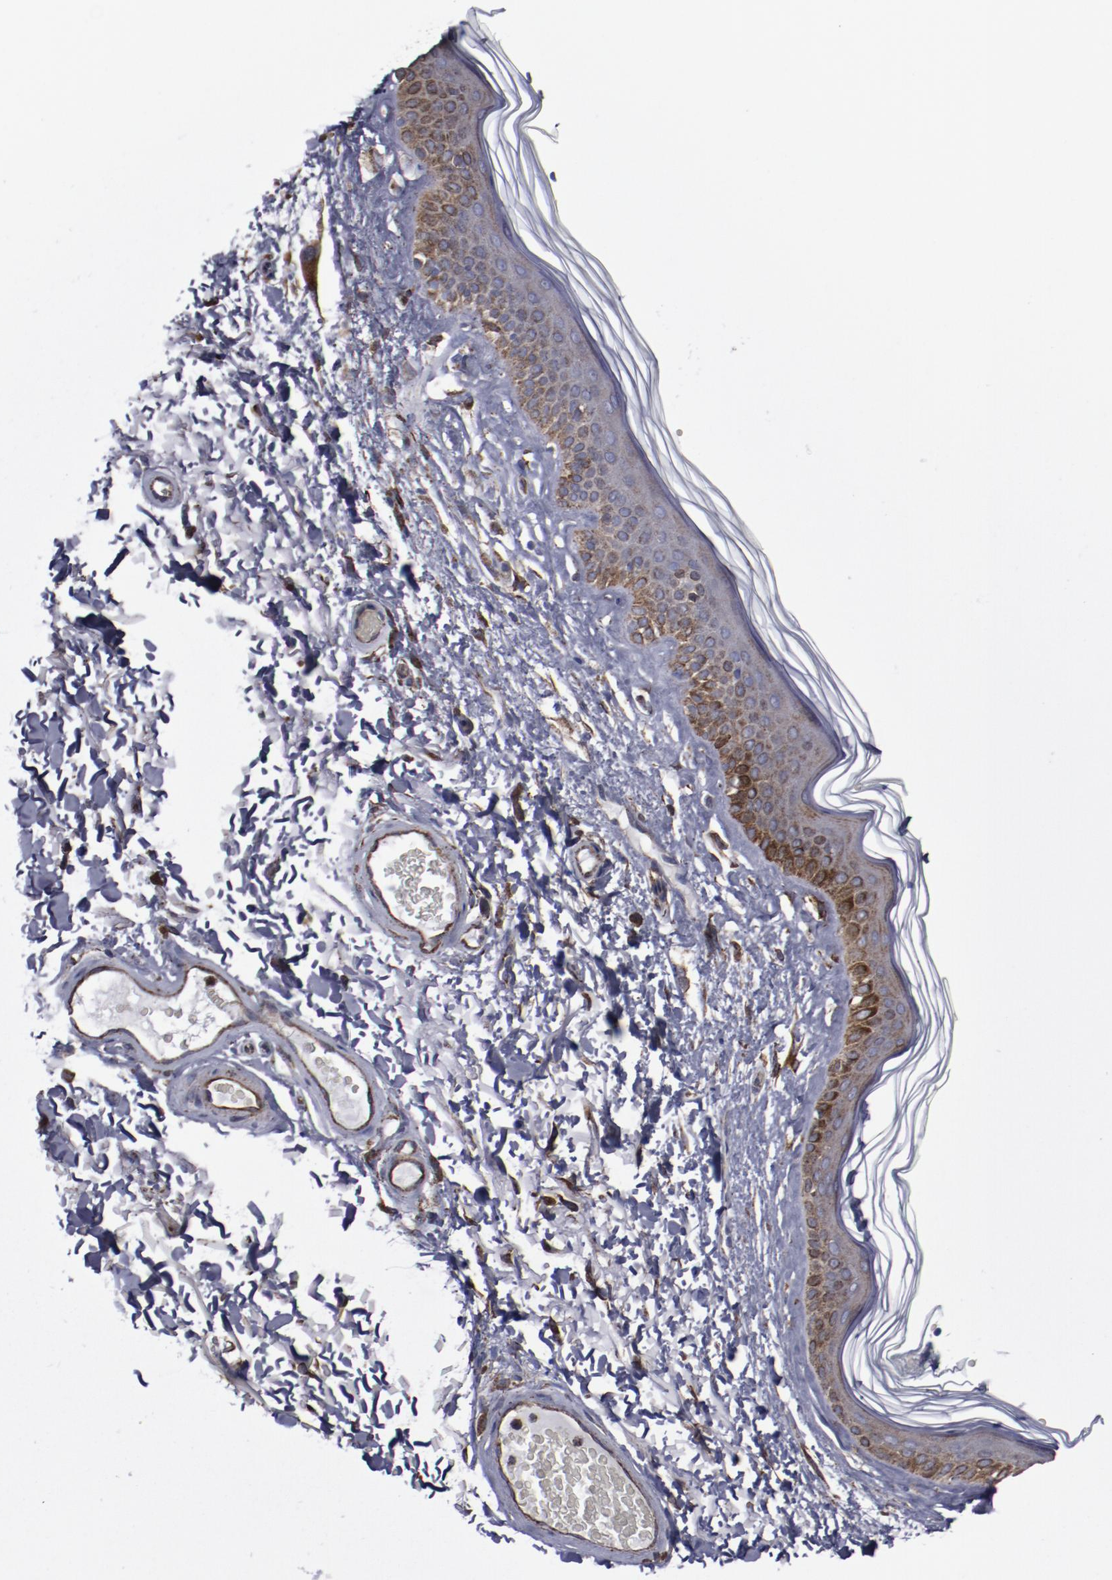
{"staining": {"intensity": "weak", "quantity": ">75%", "location": "cytoplasmic/membranous"}, "tissue": "skin", "cell_type": "Fibroblasts", "image_type": "normal", "snomed": [{"axis": "morphology", "description": "Normal tissue, NOS"}, {"axis": "topography", "description": "Skin"}], "caption": "The histopathology image reveals a brown stain indicating the presence of a protein in the cytoplasmic/membranous of fibroblasts in skin.", "gene": "ERLIN2", "patient": {"sex": "male", "age": 63}}